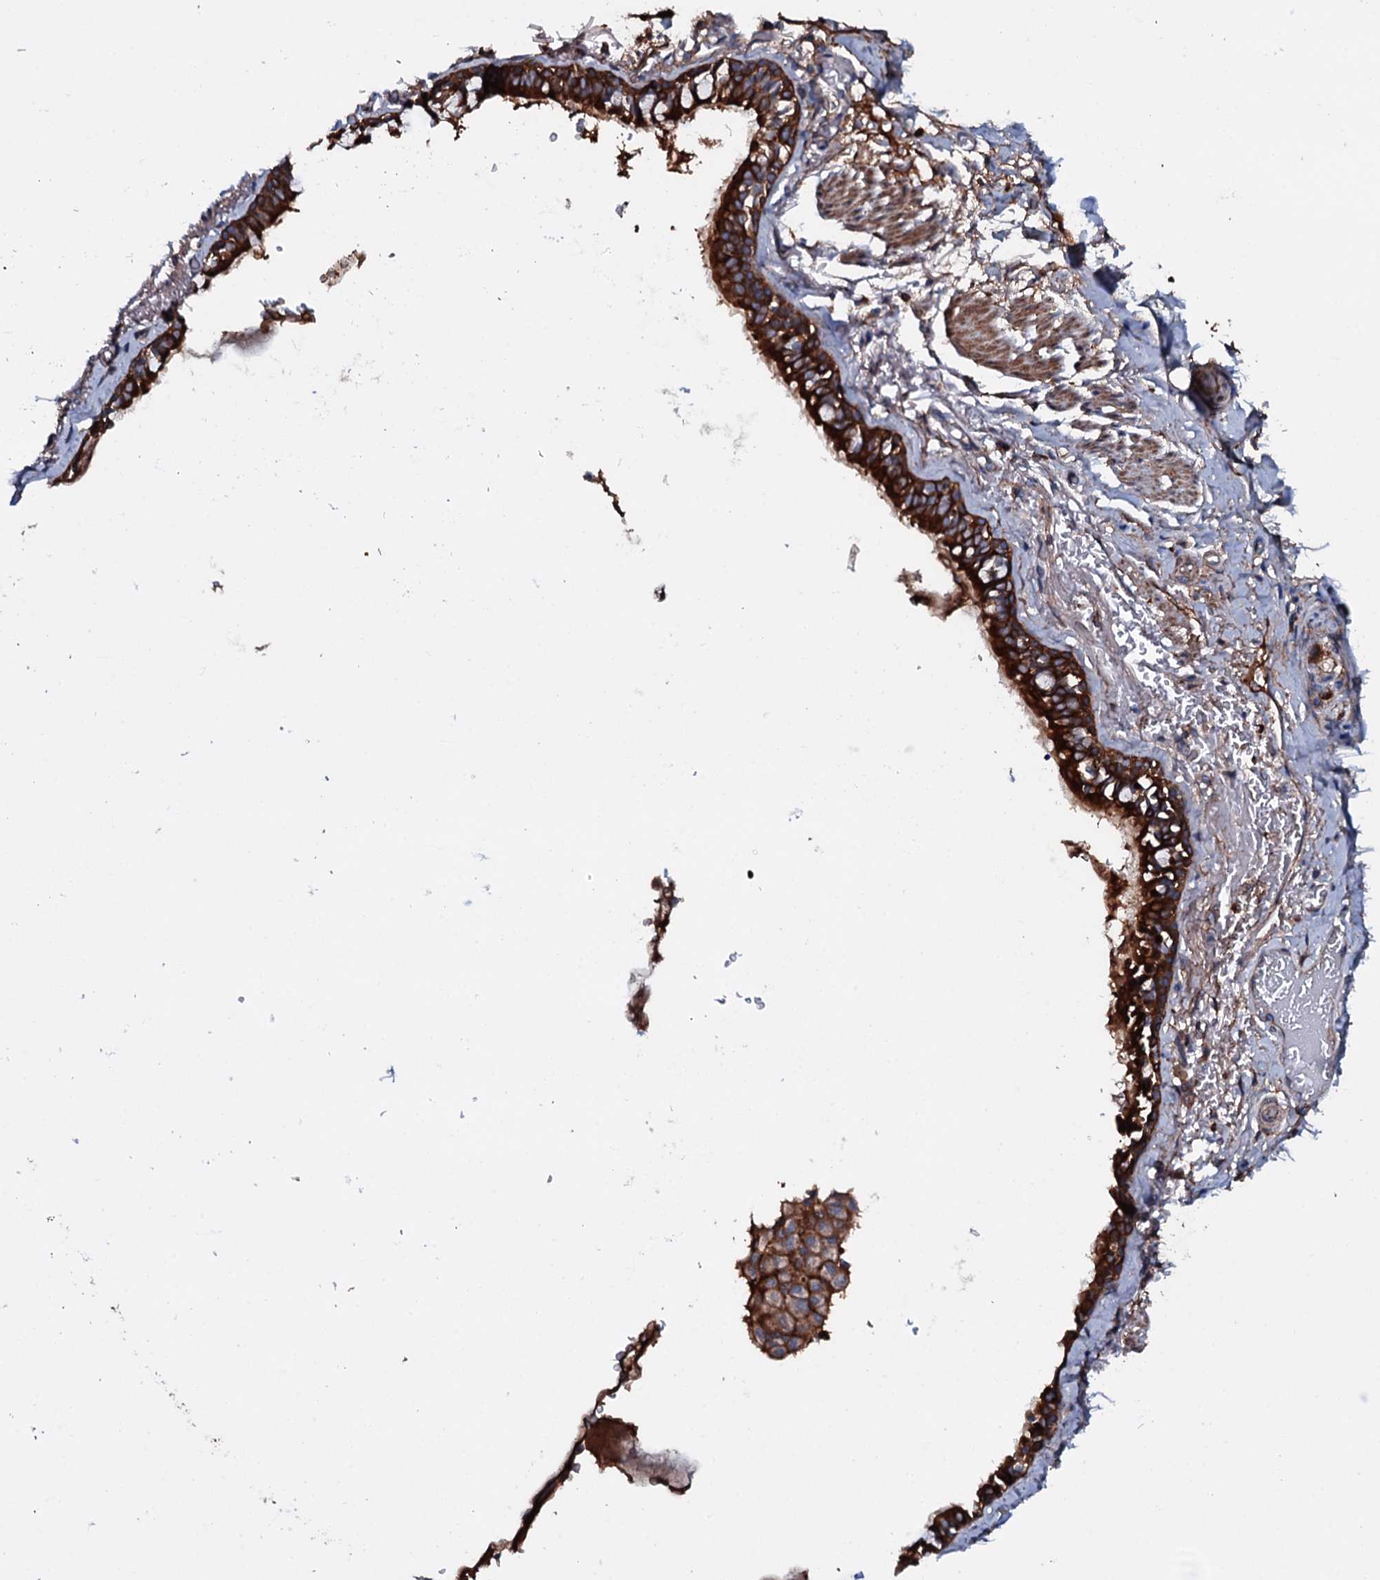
{"staining": {"intensity": "strong", "quantity": ">75%", "location": "cytoplasmic/membranous"}, "tissue": "bronchus", "cell_type": "Respiratory epithelial cells", "image_type": "normal", "snomed": [{"axis": "morphology", "description": "Normal tissue, NOS"}, {"axis": "topography", "description": "Cartilage tissue"}], "caption": "Protein analysis of unremarkable bronchus exhibits strong cytoplasmic/membranous expression in approximately >75% of respiratory epithelial cells.", "gene": "NEK1", "patient": {"sex": "male", "age": 63}}